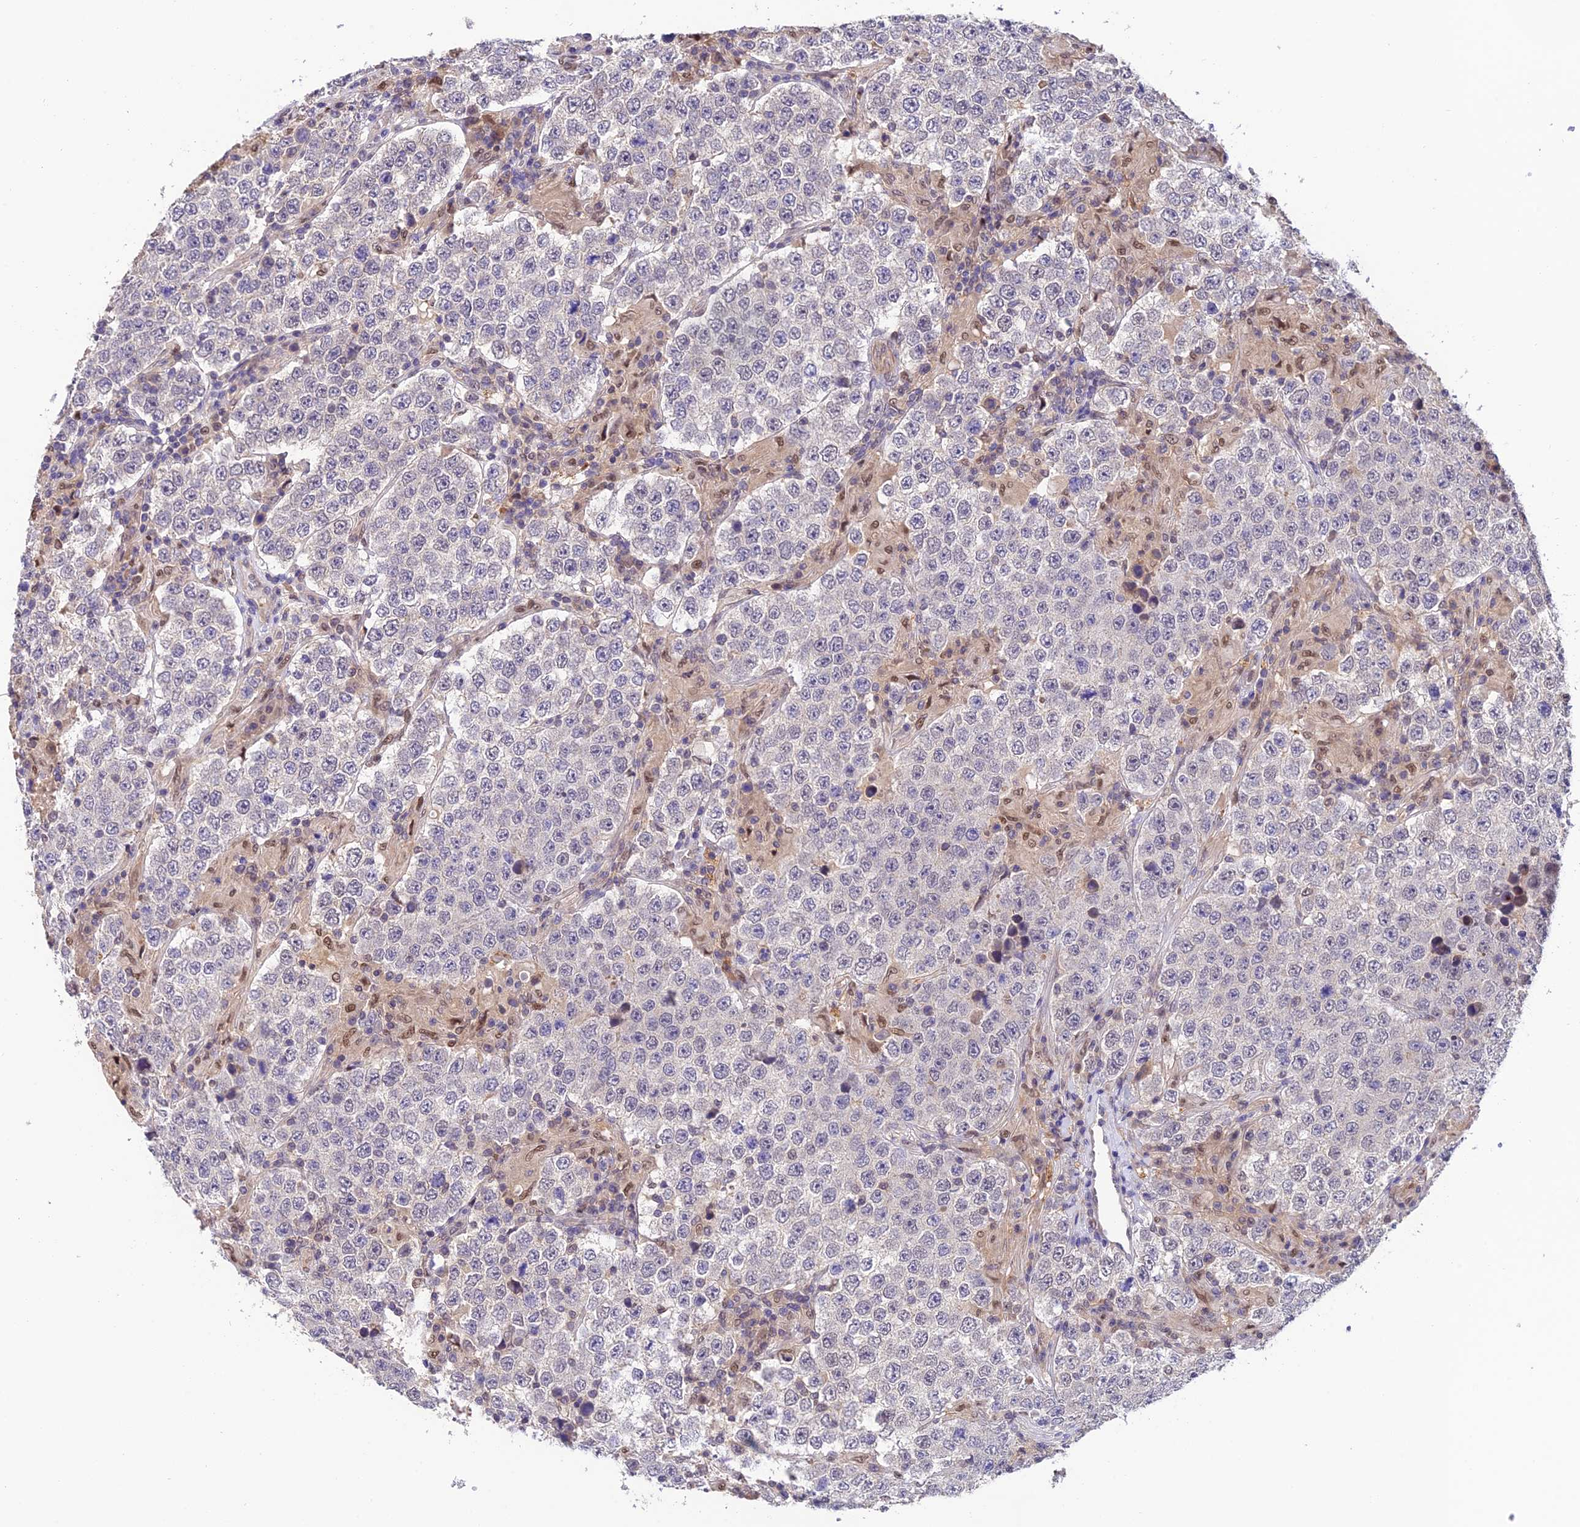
{"staining": {"intensity": "negative", "quantity": "none", "location": "none"}, "tissue": "testis cancer", "cell_type": "Tumor cells", "image_type": "cancer", "snomed": [{"axis": "morphology", "description": "Normal tissue, NOS"}, {"axis": "morphology", "description": "Urothelial carcinoma, High grade"}, {"axis": "morphology", "description": "Seminoma, NOS"}, {"axis": "morphology", "description": "Carcinoma, Embryonal, NOS"}, {"axis": "topography", "description": "Urinary bladder"}, {"axis": "topography", "description": "Testis"}], "caption": "Immunohistochemistry histopathology image of embryonal carcinoma (testis) stained for a protein (brown), which shows no staining in tumor cells.", "gene": "PSMB3", "patient": {"sex": "male", "age": 41}}